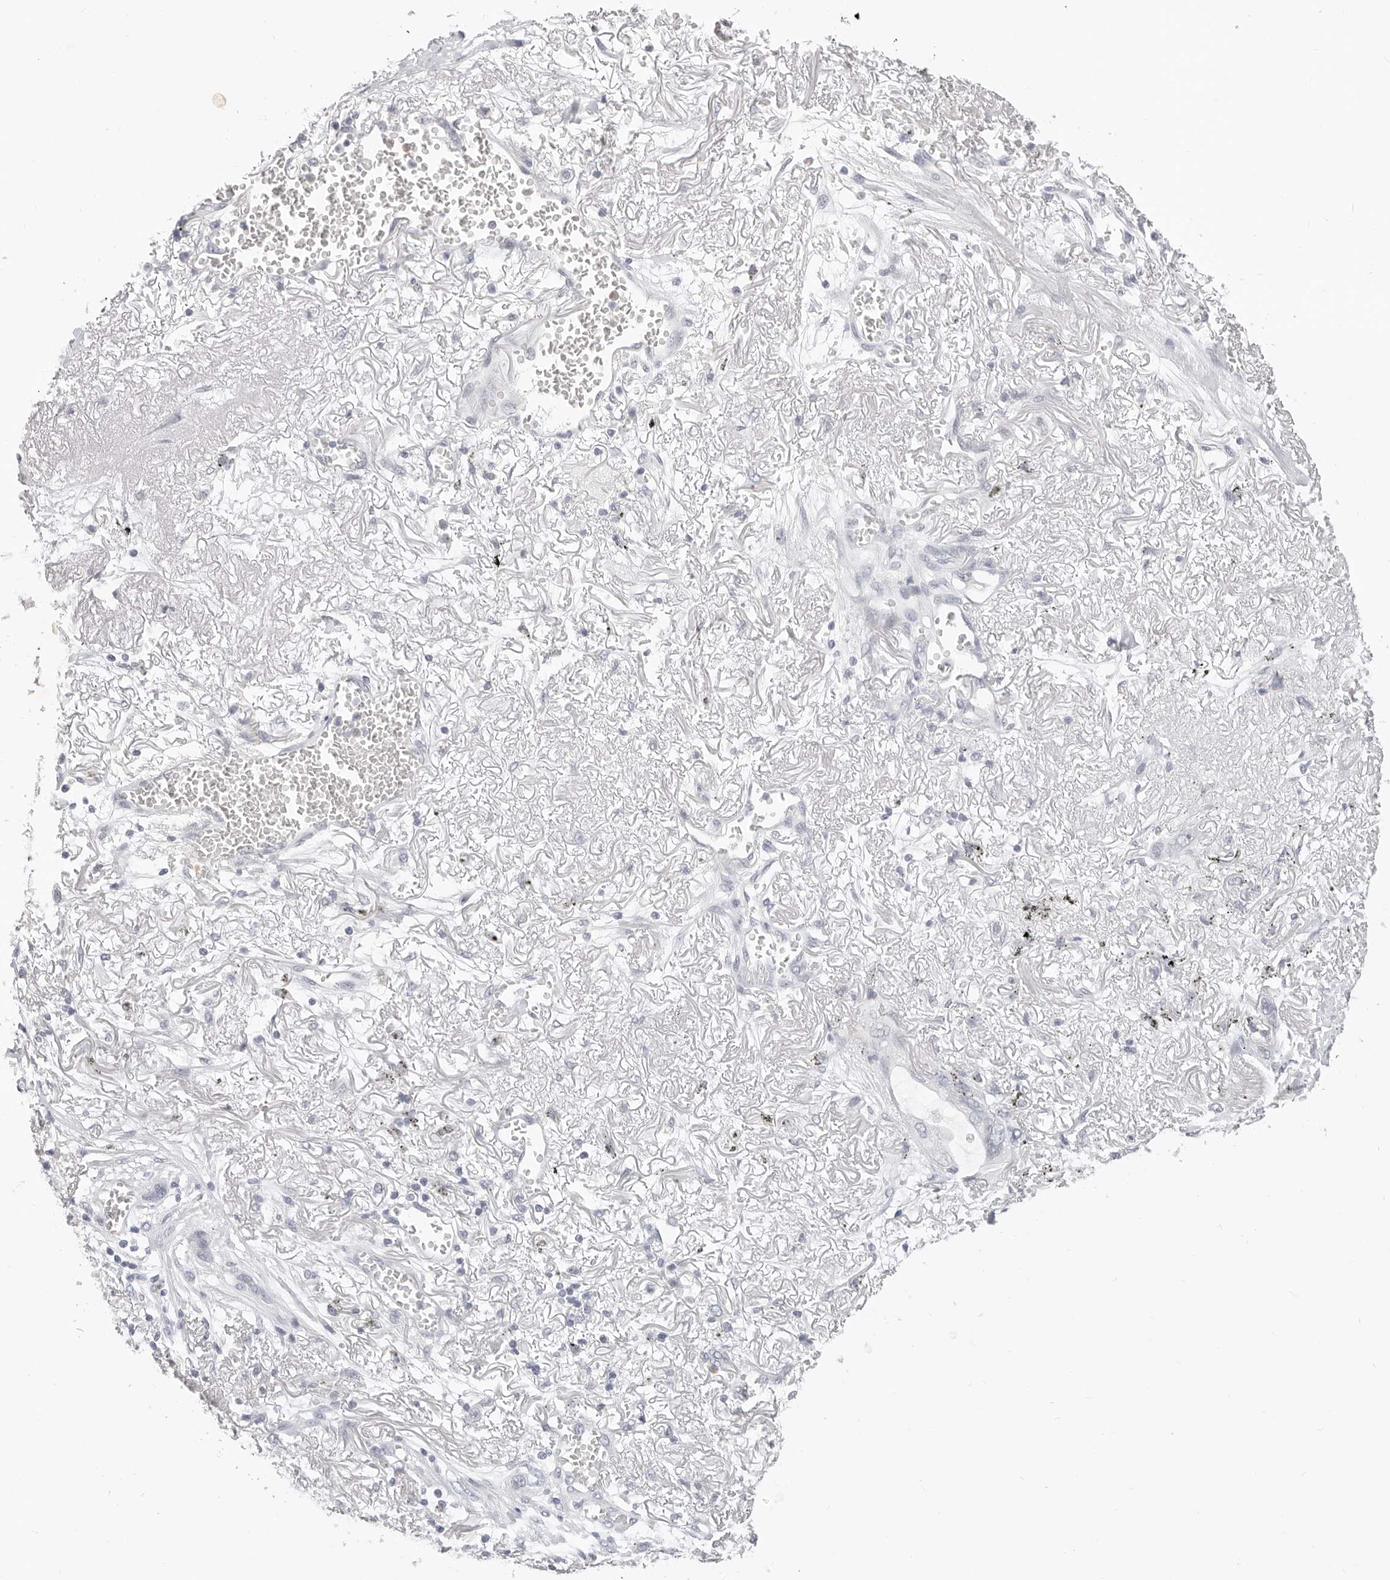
{"staining": {"intensity": "negative", "quantity": "none", "location": "none"}, "tissue": "lung cancer", "cell_type": "Tumor cells", "image_type": "cancer", "snomed": [{"axis": "morphology", "description": "Squamous cell carcinoma, NOS"}, {"axis": "topography", "description": "Lung"}], "caption": "There is no significant expression in tumor cells of lung squamous cell carcinoma.", "gene": "ASCL1", "patient": {"sex": "female", "age": 73}}